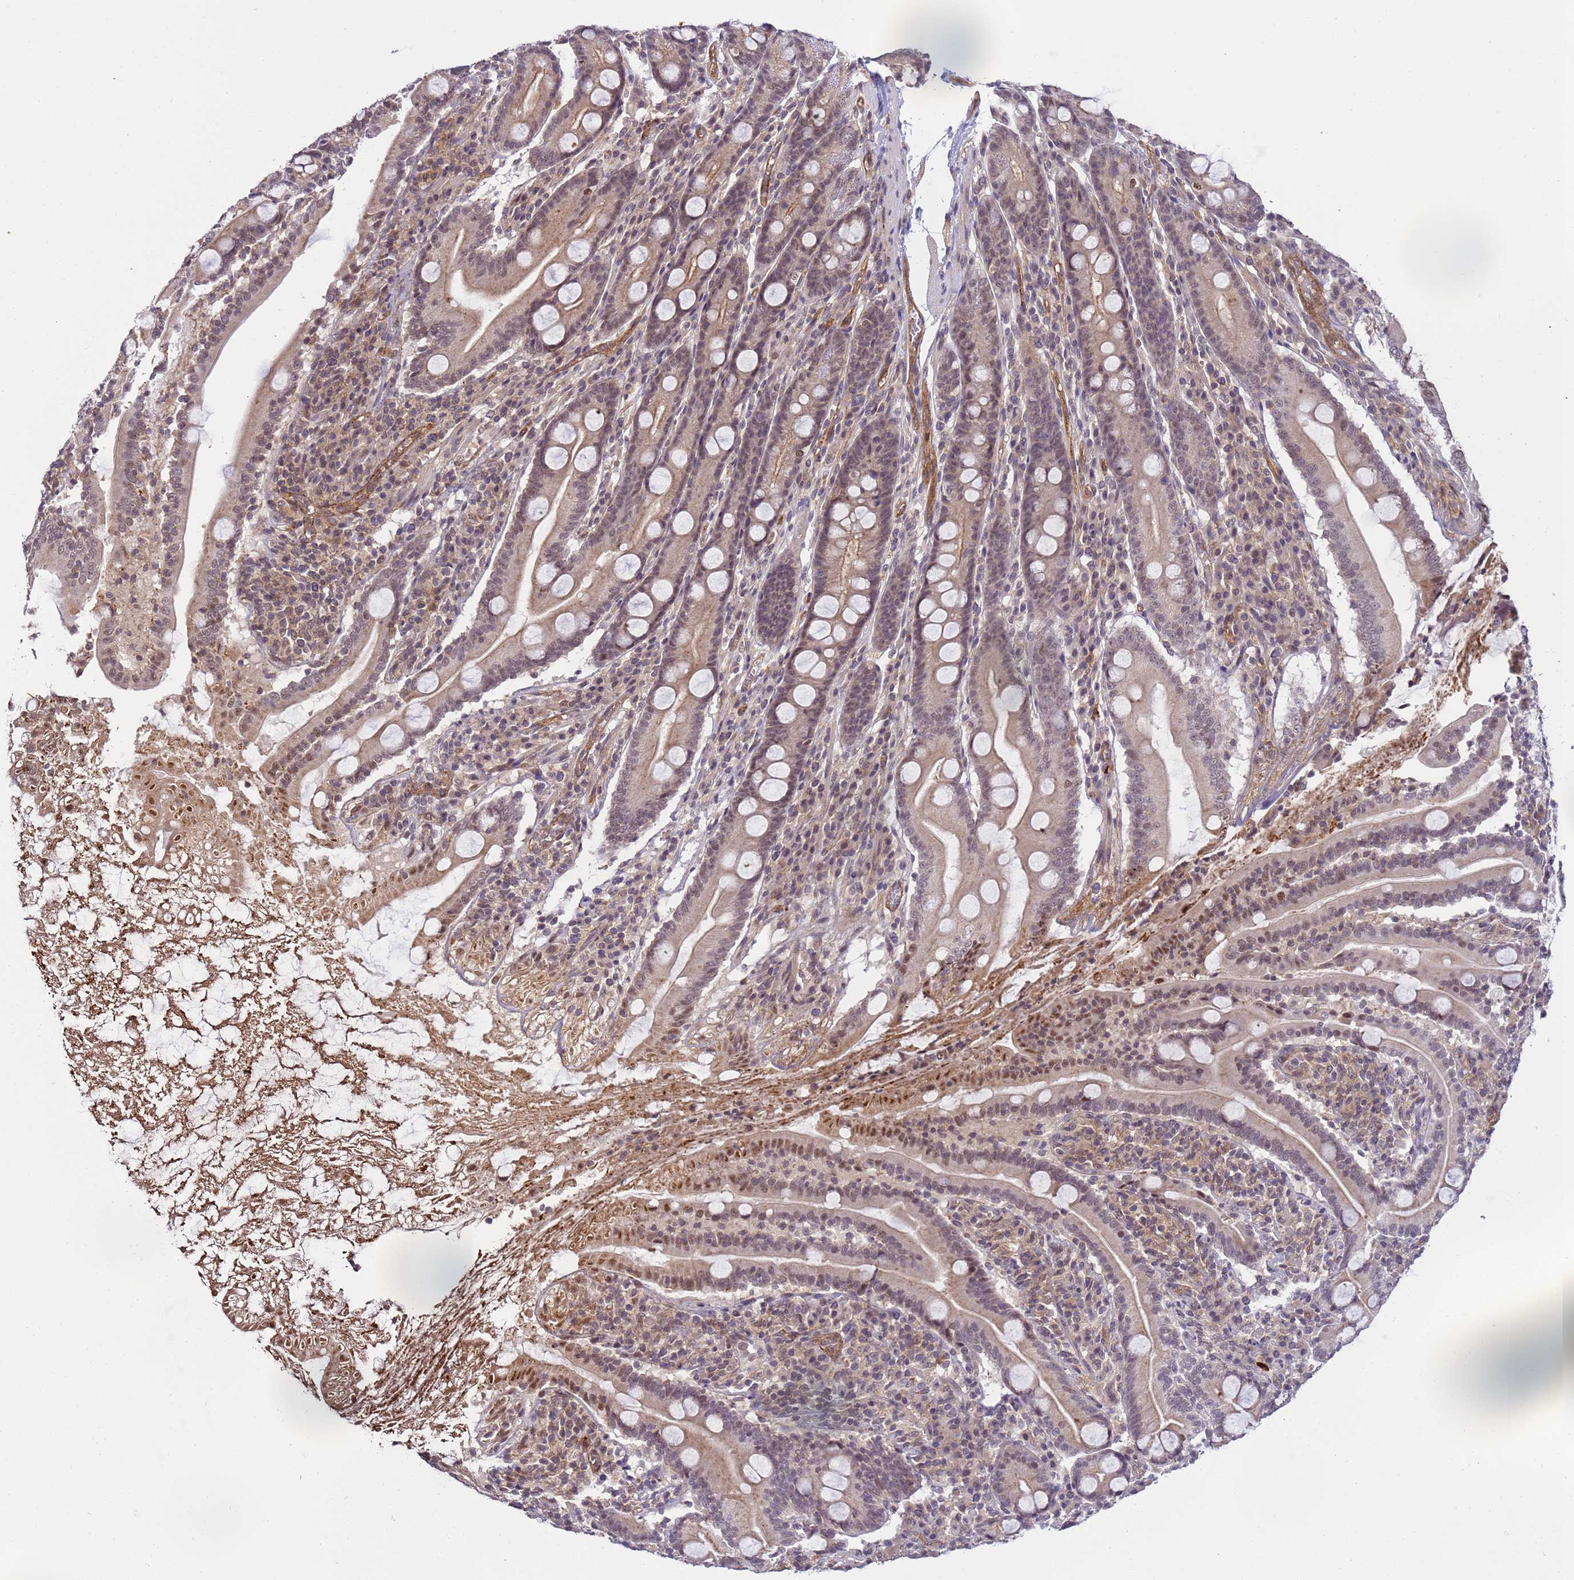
{"staining": {"intensity": "moderate", "quantity": "<25%", "location": "cytoplasmic/membranous,nuclear"}, "tissue": "duodenum", "cell_type": "Glandular cells", "image_type": "normal", "snomed": [{"axis": "morphology", "description": "Normal tissue, NOS"}, {"axis": "topography", "description": "Duodenum"}], "caption": "A high-resolution histopathology image shows IHC staining of unremarkable duodenum, which displays moderate cytoplasmic/membranous,nuclear staining in about <25% of glandular cells. The protein is stained brown, and the nuclei are stained in blue (DAB (3,3'-diaminobenzidine) IHC with brightfield microscopy, high magnification).", "gene": "EMC2", "patient": {"sex": "male", "age": 35}}